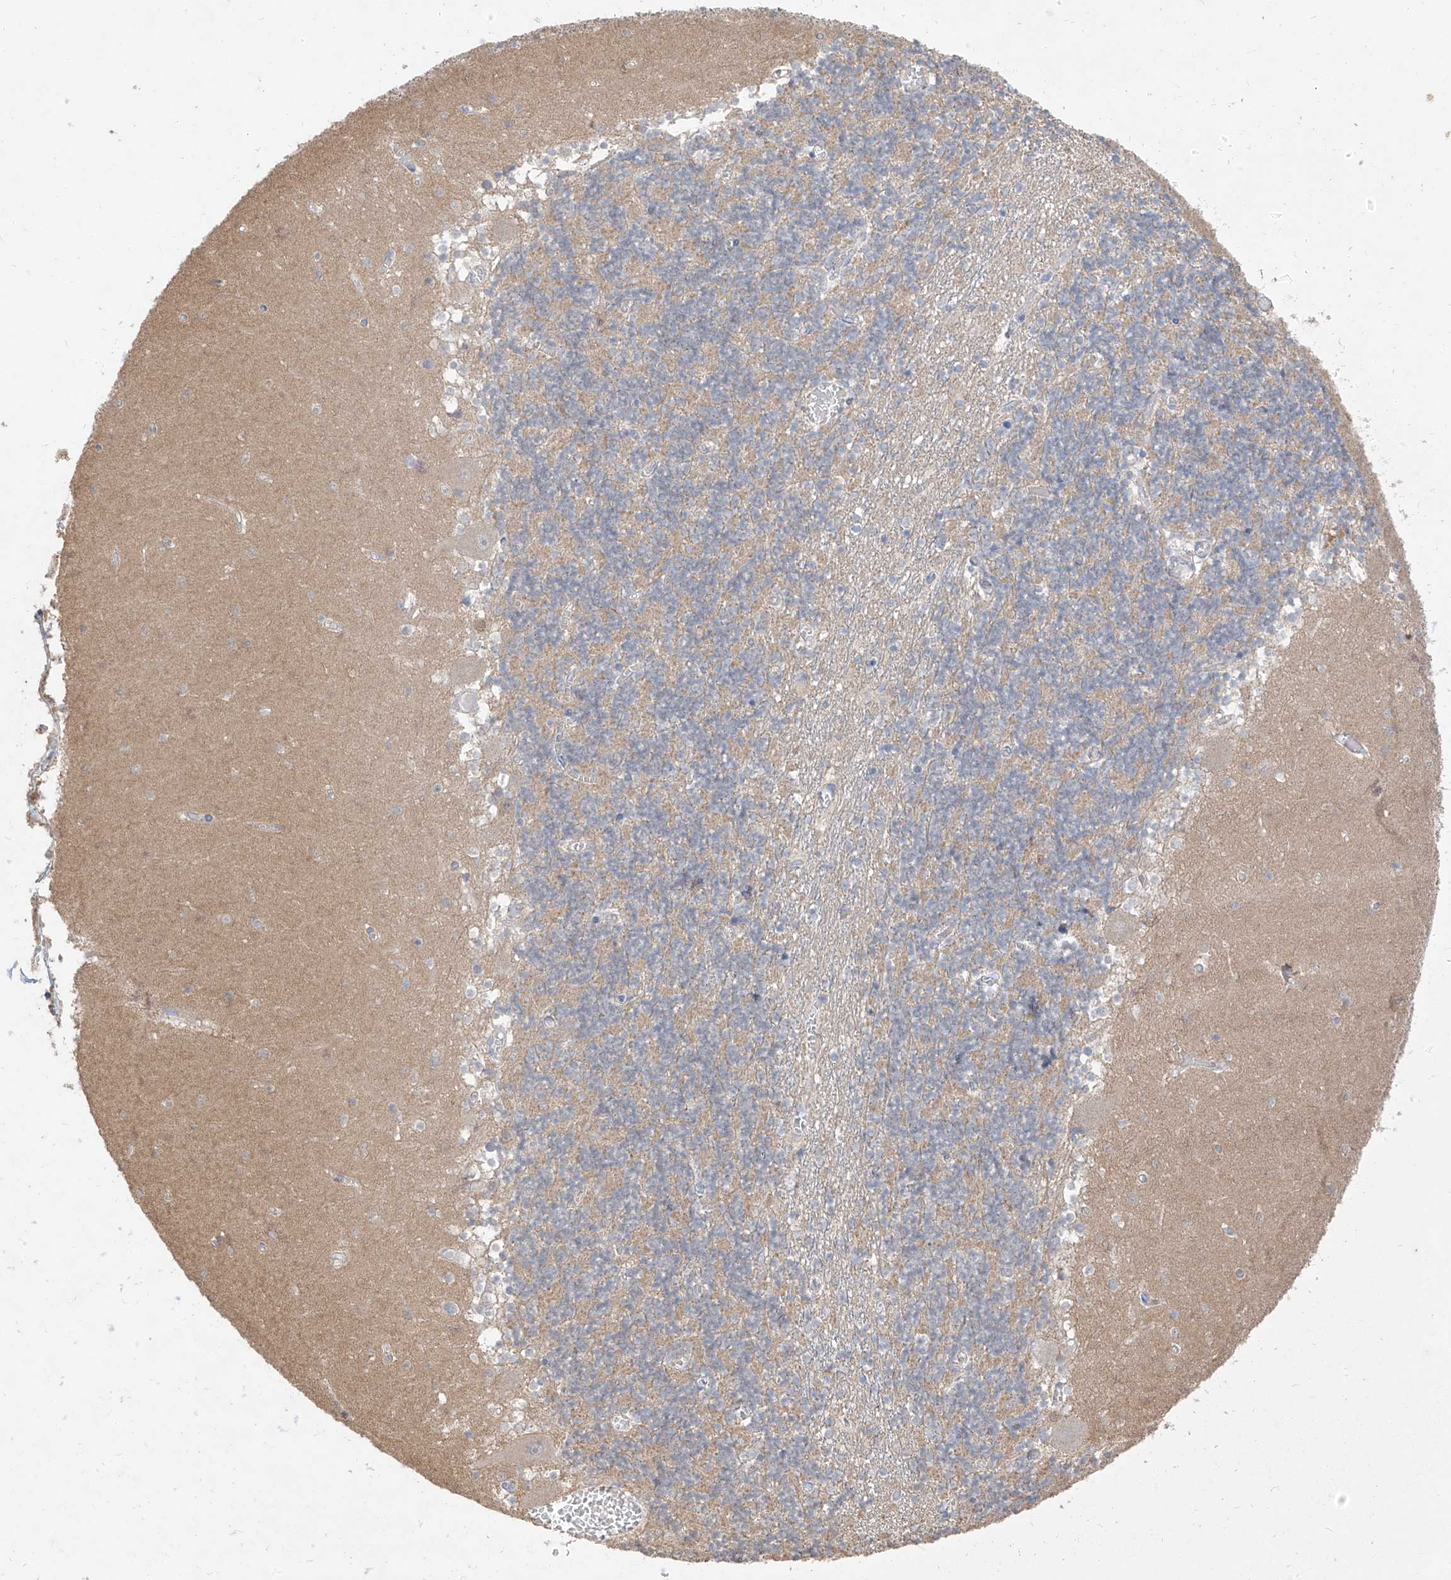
{"staining": {"intensity": "negative", "quantity": "none", "location": "none"}, "tissue": "cerebellum", "cell_type": "Cells in granular layer", "image_type": "normal", "snomed": [{"axis": "morphology", "description": "Normal tissue, NOS"}, {"axis": "topography", "description": "Cerebellum"}], "caption": "Immunohistochemistry (IHC) of unremarkable human cerebellum exhibits no positivity in cells in granular layer. The staining was performed using DAB to visualize the protein expression in brown, while the nuclei were stained in blue with hematoxylin (Magnification: 20x).", "gene": "ZZEF1", "patient": {"sex": "female", "age": 28}}